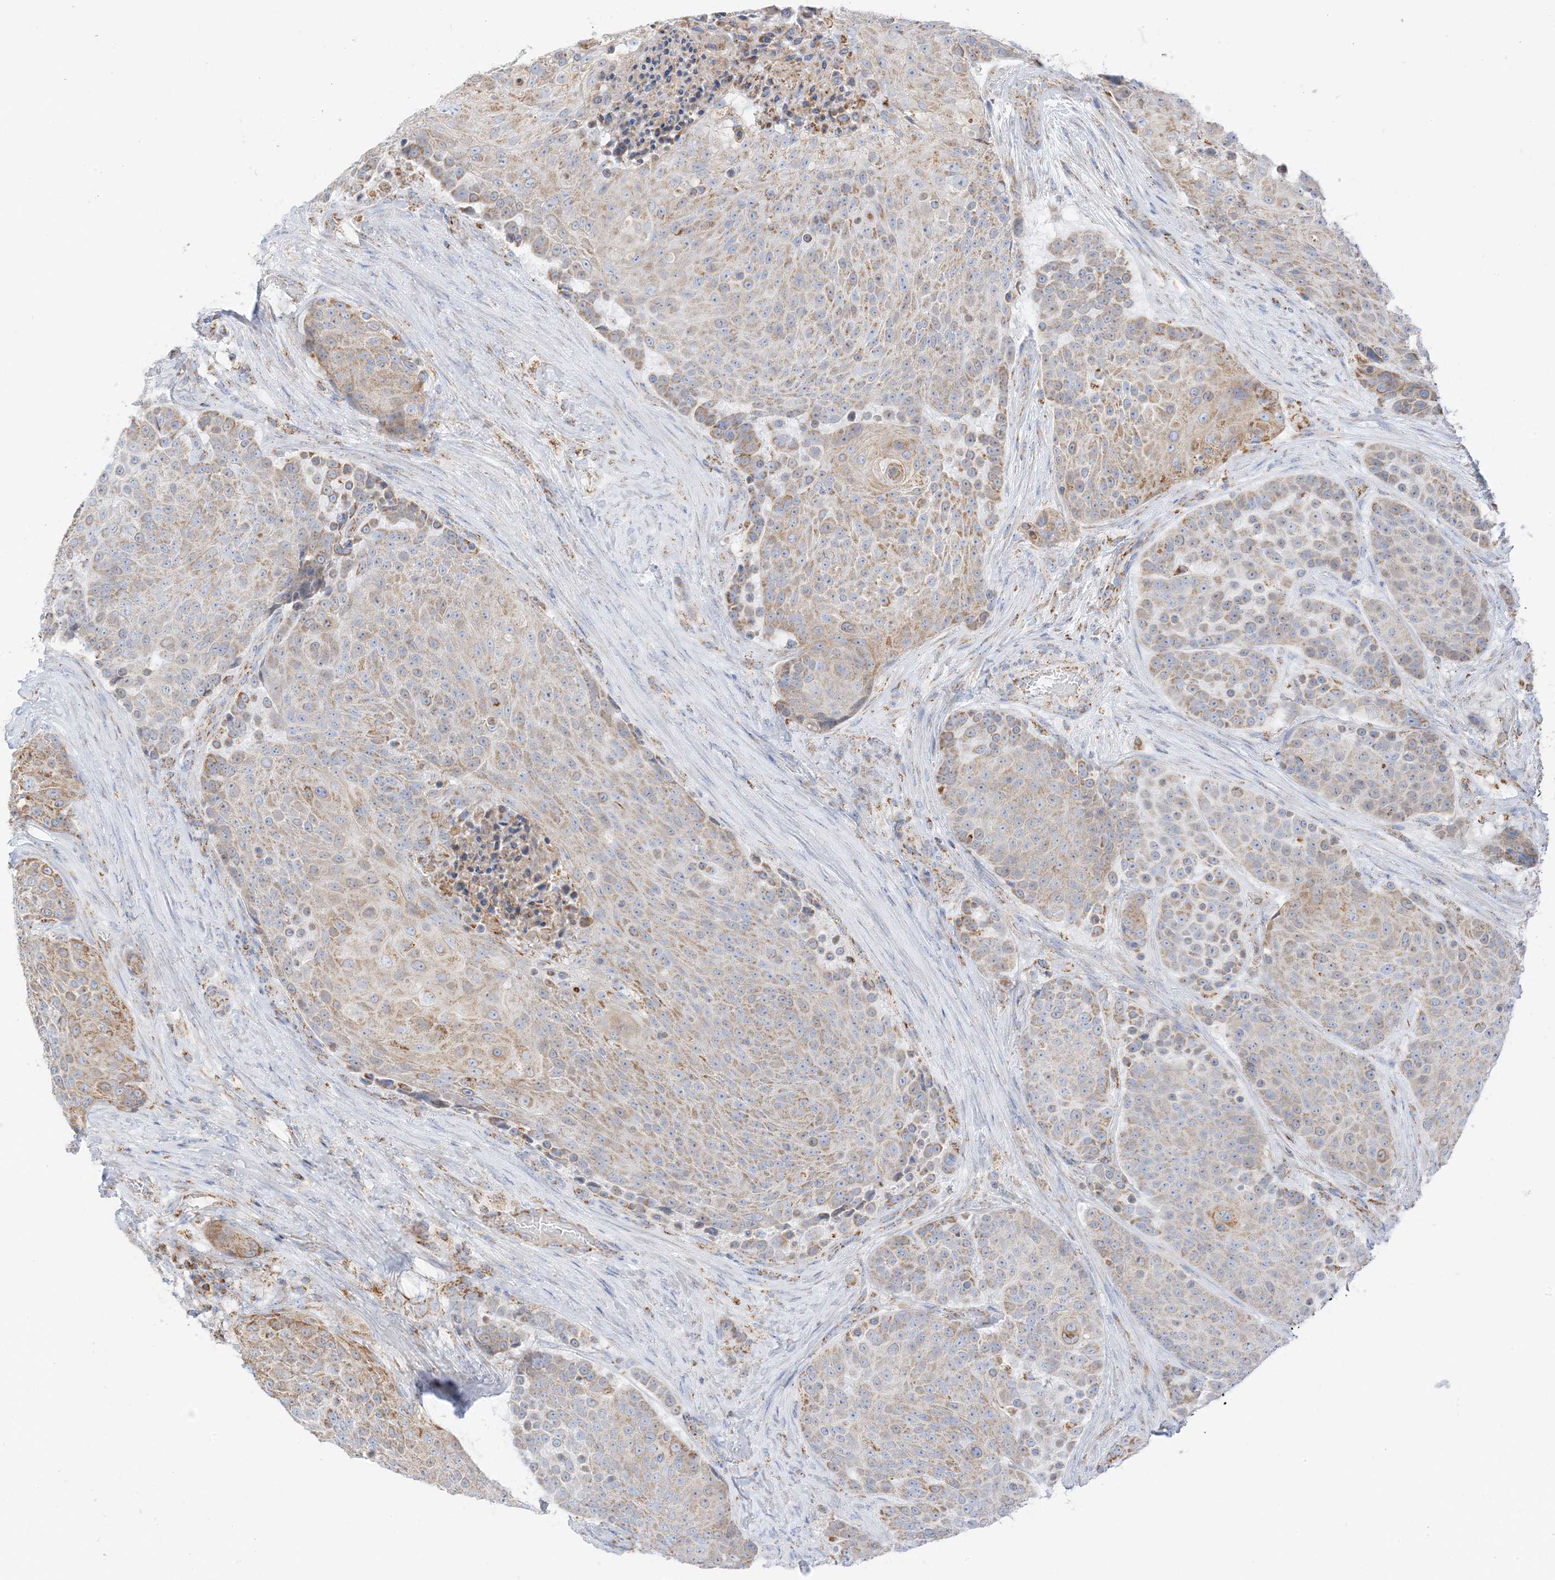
{"staining": {"intensity": "moderate", "quantity": ">75%", "location": "cytoplasmic/membranous"}, "tissue": "urothelial cancer", "cell_type": "Tumor cells", "image_type": "cancer", "snomed": [{"axis": "morphology", "description": "Urothelial carcinoma, High grade"}, {"axis": "topography", "description": "Urinary bladder"}], "caption": "Immunohistochemistry (IHC) of human urothelial cancer demonstrates medium levels of moderate cytoplasmic/membranous staining in approximately >75% of tumor cells.", "gene": "CAPN13", "patient": {"sex": "female", "age": 63}}